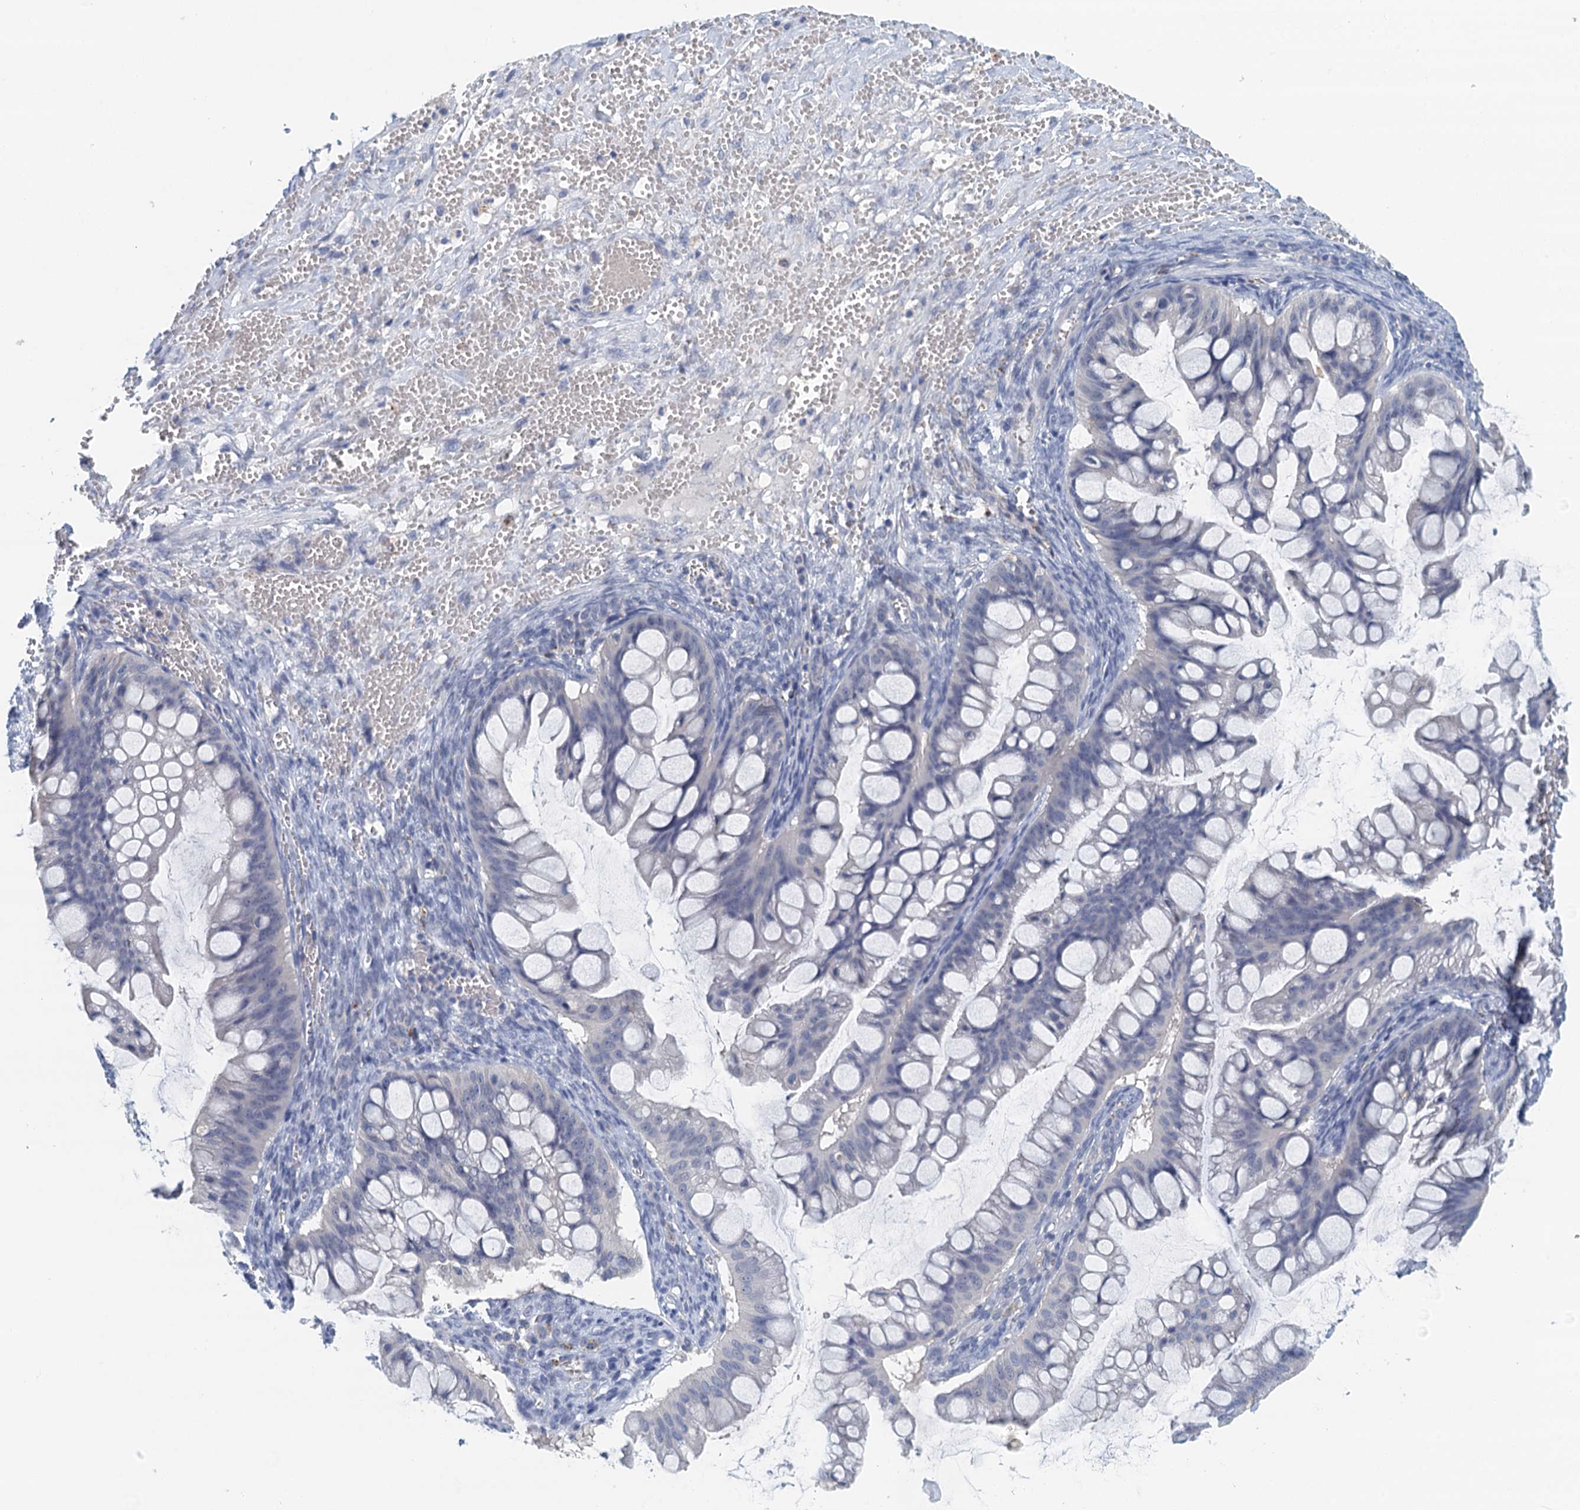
{"staining": {"intensity": "negative", "quantity": "none", "location": "none"}, "tissue": "ovarian cancer", "cell_type": "Tumor cells", "image_type": "cancer", "snomed": [{"axis": "morphology", "description": "Cystadenocarcinoma, mucinous, NOS"}, {"axis": "topography", "description": "Ovary"}], "caption": "This is a histopathology image of immunohistochemistry (IHC) staining of mucinous cystadenocarcinoma (ovarian), which shows no expression in tumor cells.", "gene": "NUBP2", "patient": {"sex": "female", "age": 73}}